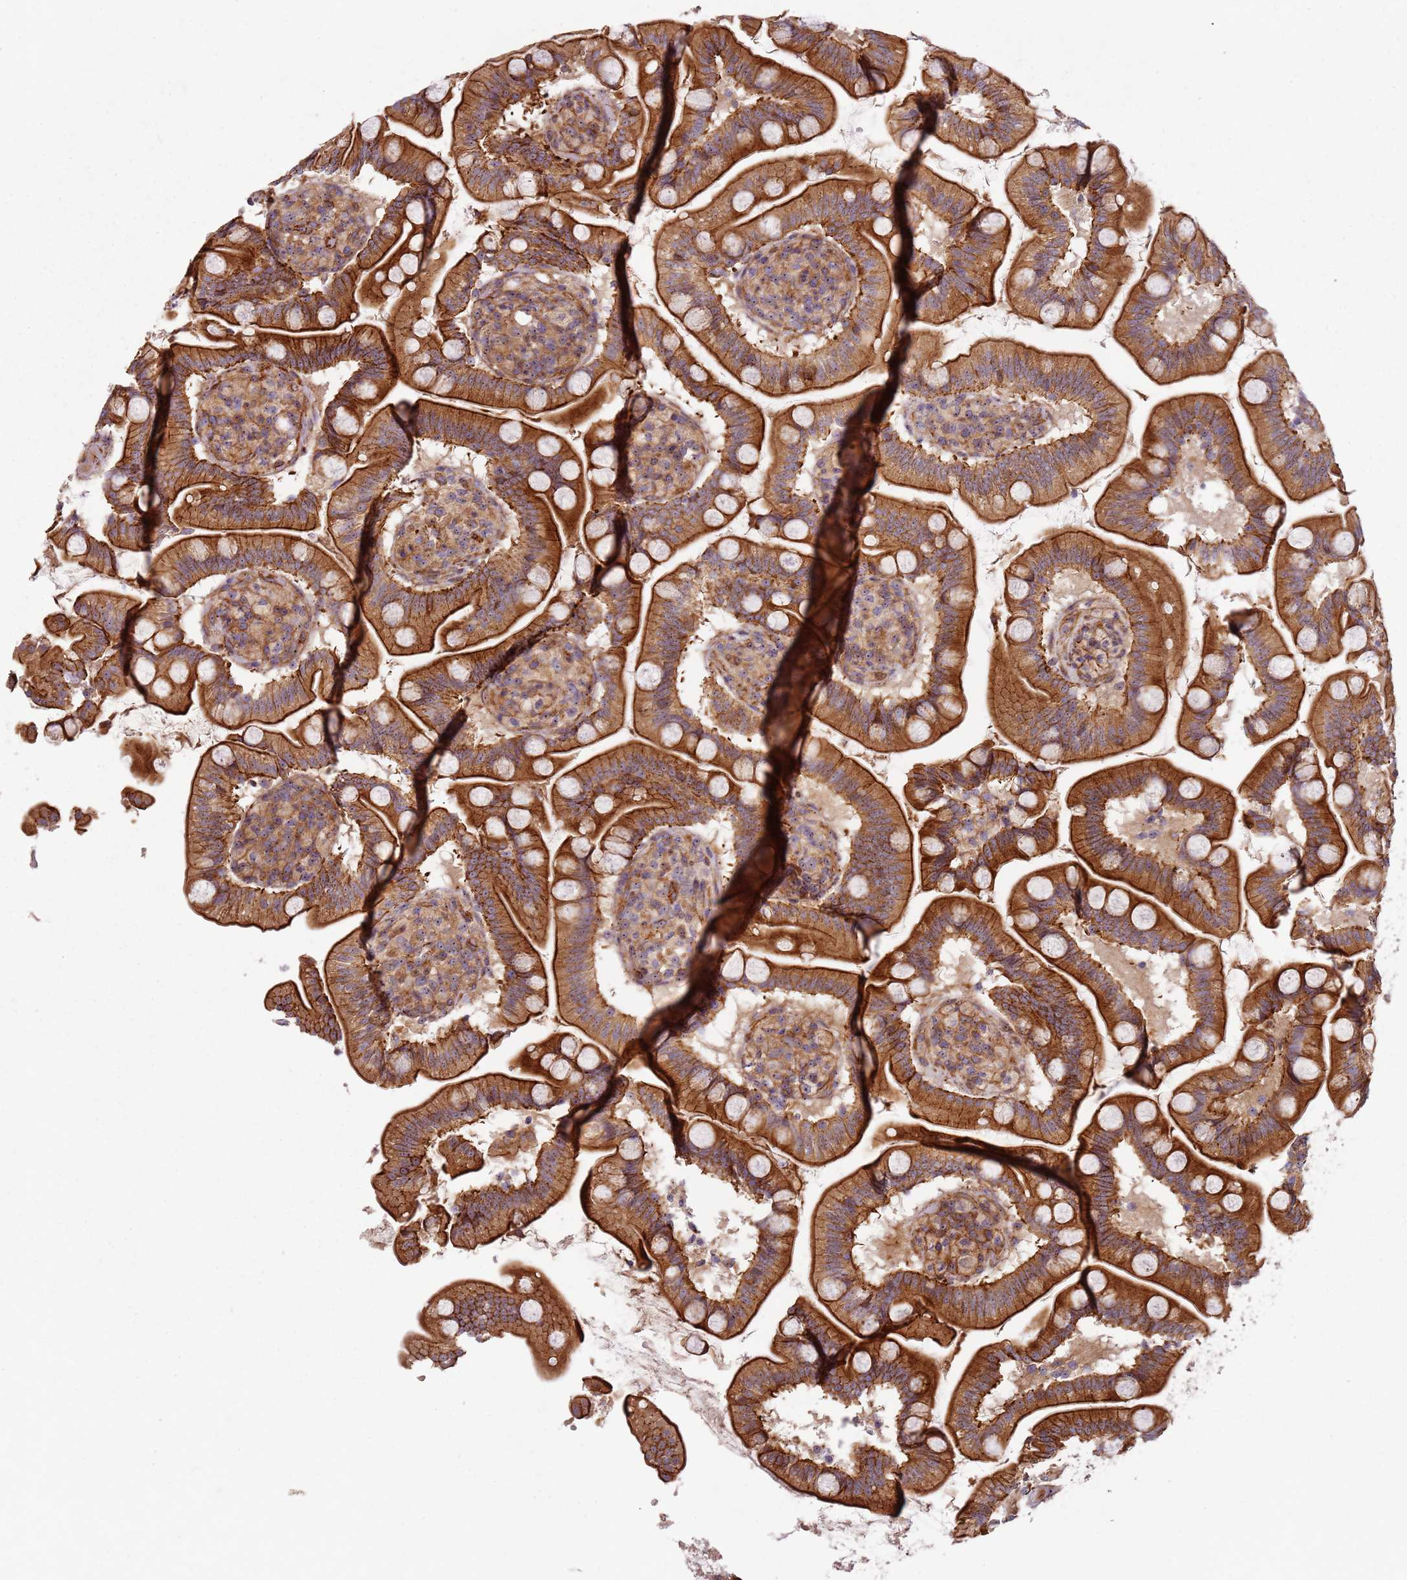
{"staining": {"intensity": "strong", "quantity": ">75%", "location": "cytoplasmic/membranous"}, "tissue": "small intestine", "cell_type": "Glandular cells", "image_type": "normal", "snomed": [{"axis": "morphology", "description": "Normal tissue, NOS"}, {"axis": "topography", "description": "Small intestine"}], "caption": "Immunohistochemistry histopathology image of benign small intestine: human small intestine stained using immunohistochemistry (IHC) demonstrates high levels of strong protein expression localized specifically in the cytoplasmic/membranous of glandular cells, appearing as a cytoplasmic/membranous brown color.", "gene": "C2CD4B", "patient": {"sex": "female", "age": 64}}